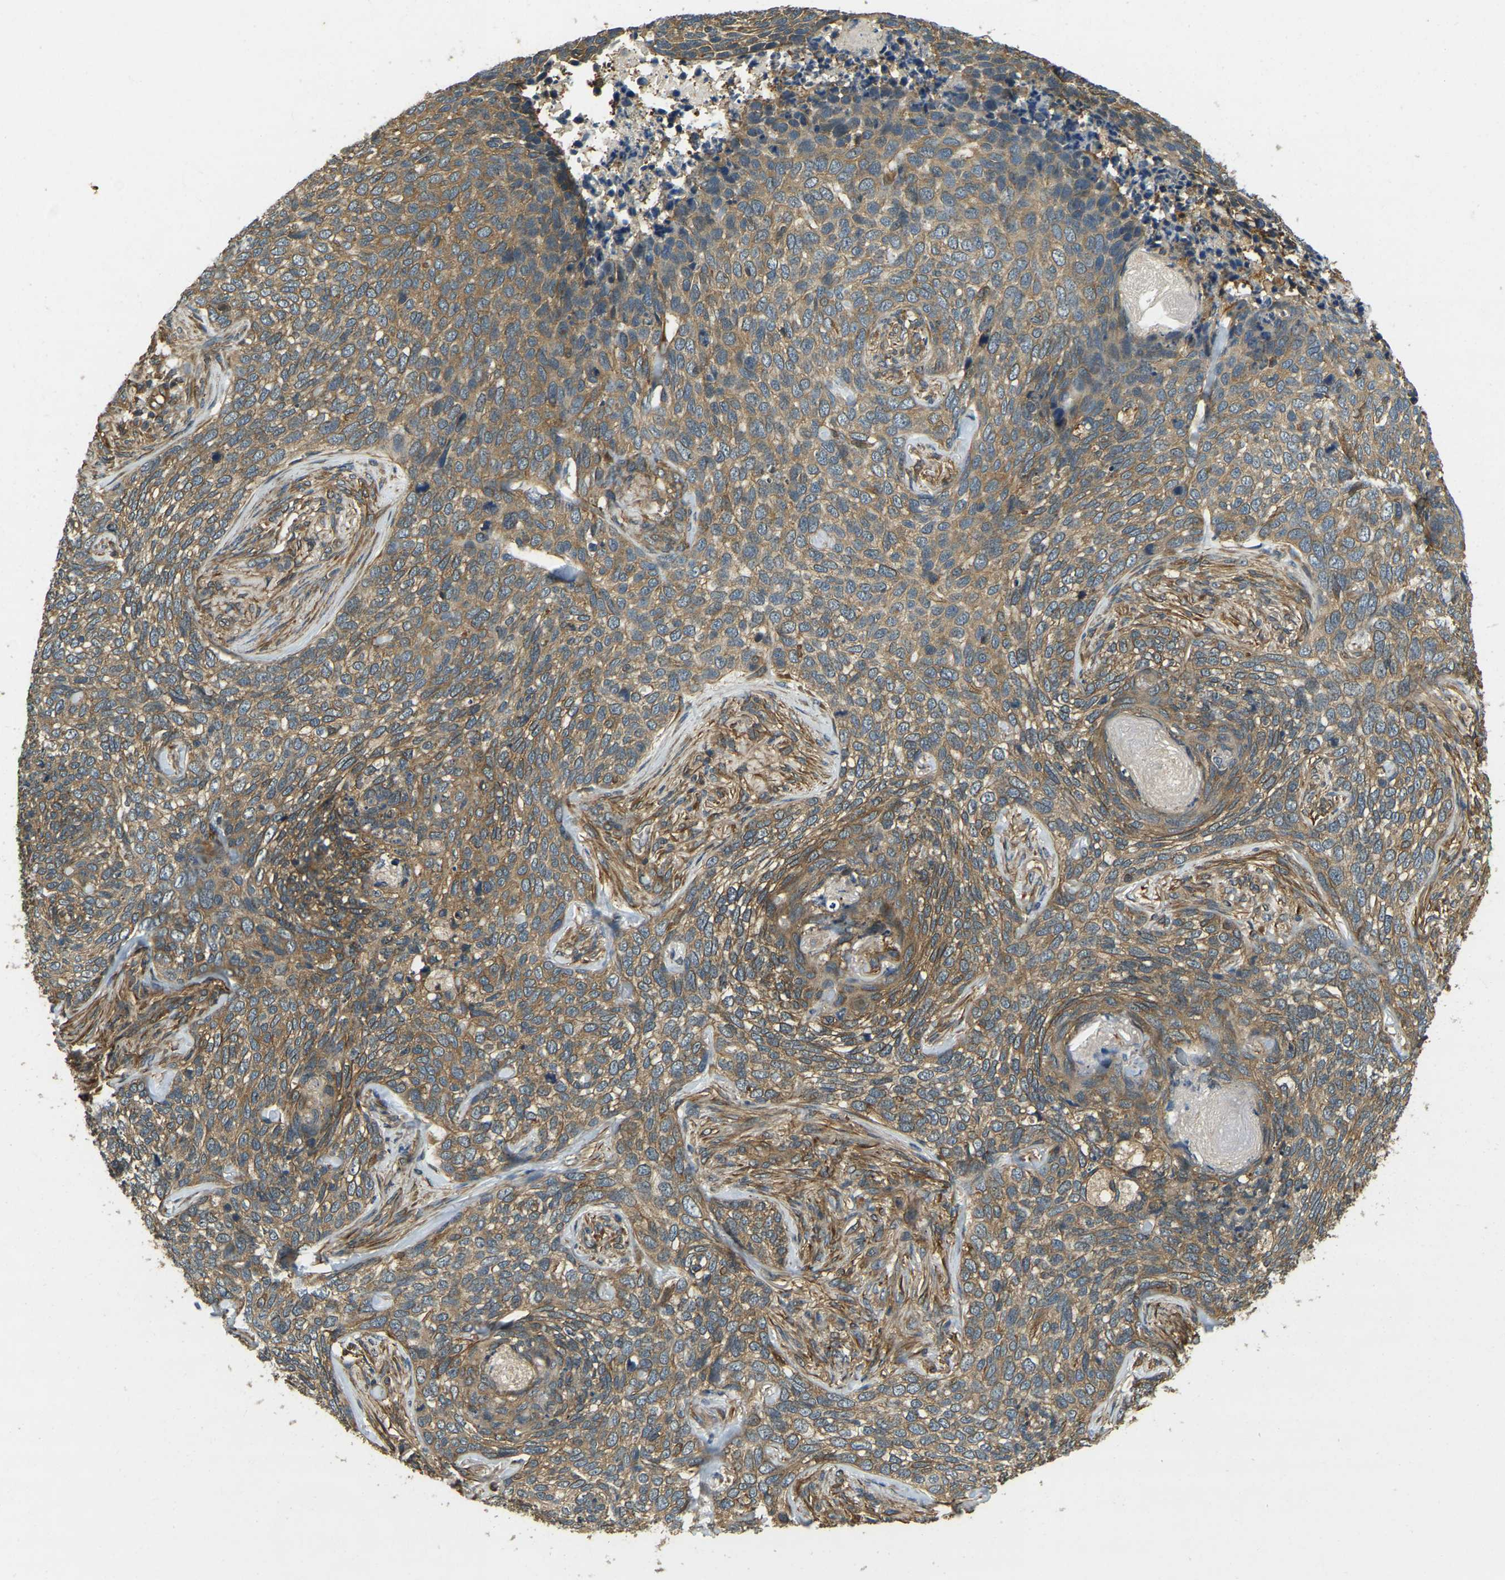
{"staining": {"intensity": "moderate", "quantity": ">75%", "location": "cytoplasmic/membranous"}, "tissue": "skin cancer", "cell_type": "Tumor cells", "image_type": "cancer", "snomed": [{"axis": "morphology", "description": "Basal cell carcinoma"}, {"axis": "topography", "description": "Skin"}], "caption": "Human skin cancer stained with a protein marker shows moderate staining in tumor cells.", "gene": "ERGIC1", "patient": {"sex": "female", "age": 64}}